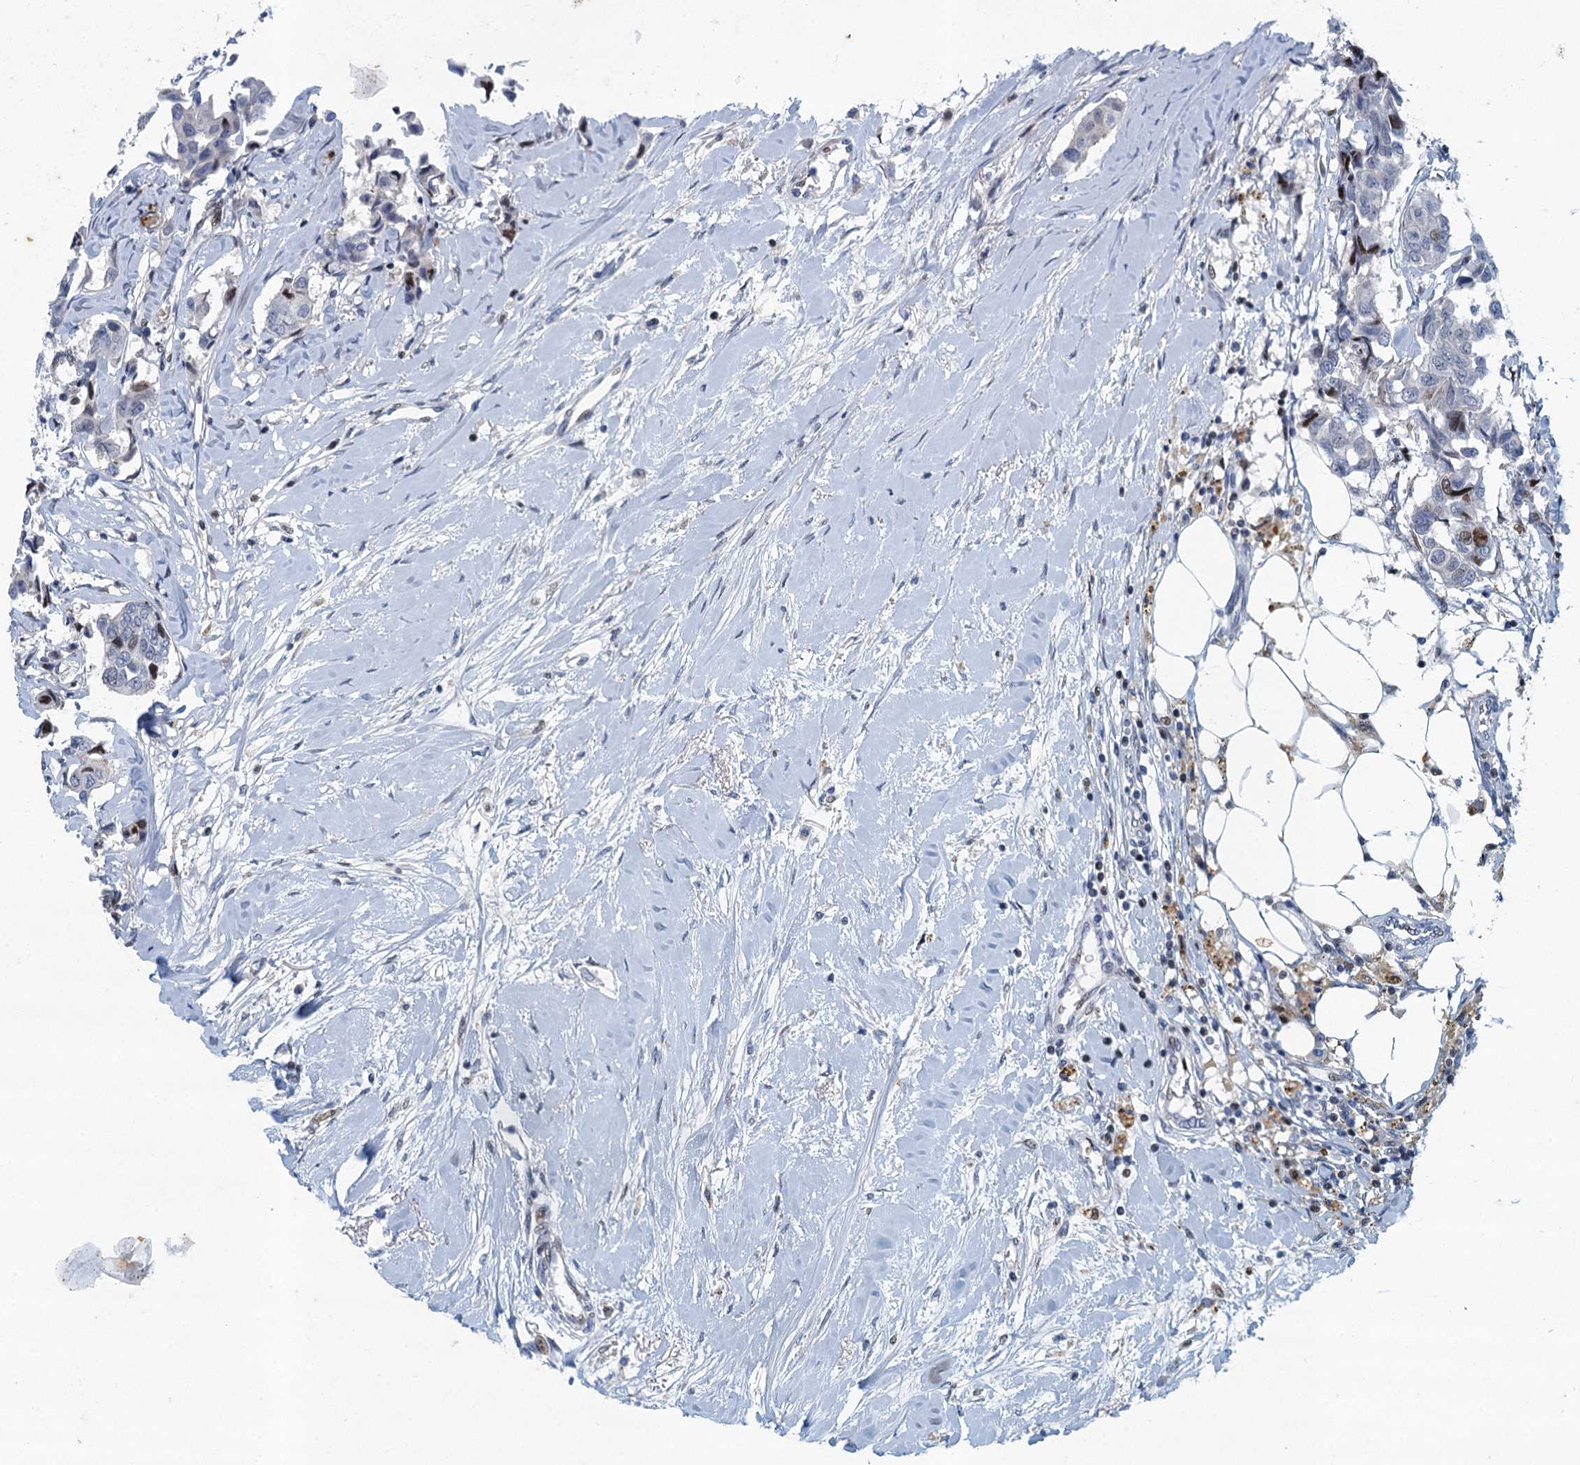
{"staining": {"intensity": "moderate", "quantity": "<25%", "location": "nuclear"}, "tissue": "breast cancer", "cell_type": "Tumor cells", "image_type": "cancer", "snomed": [{"axis": "morphology", "description": "Duct carcinoma"}, {"axis": "topography", "description": "Breast"}], "caption": "Protein expression analysis of human breast infiltrating ductal carcinoma reveals moderate nuclear staining in approximately <25% of tumor cells.", "gene": "ANKRD13D", "patient": {"sex": "female", "age": 80}}